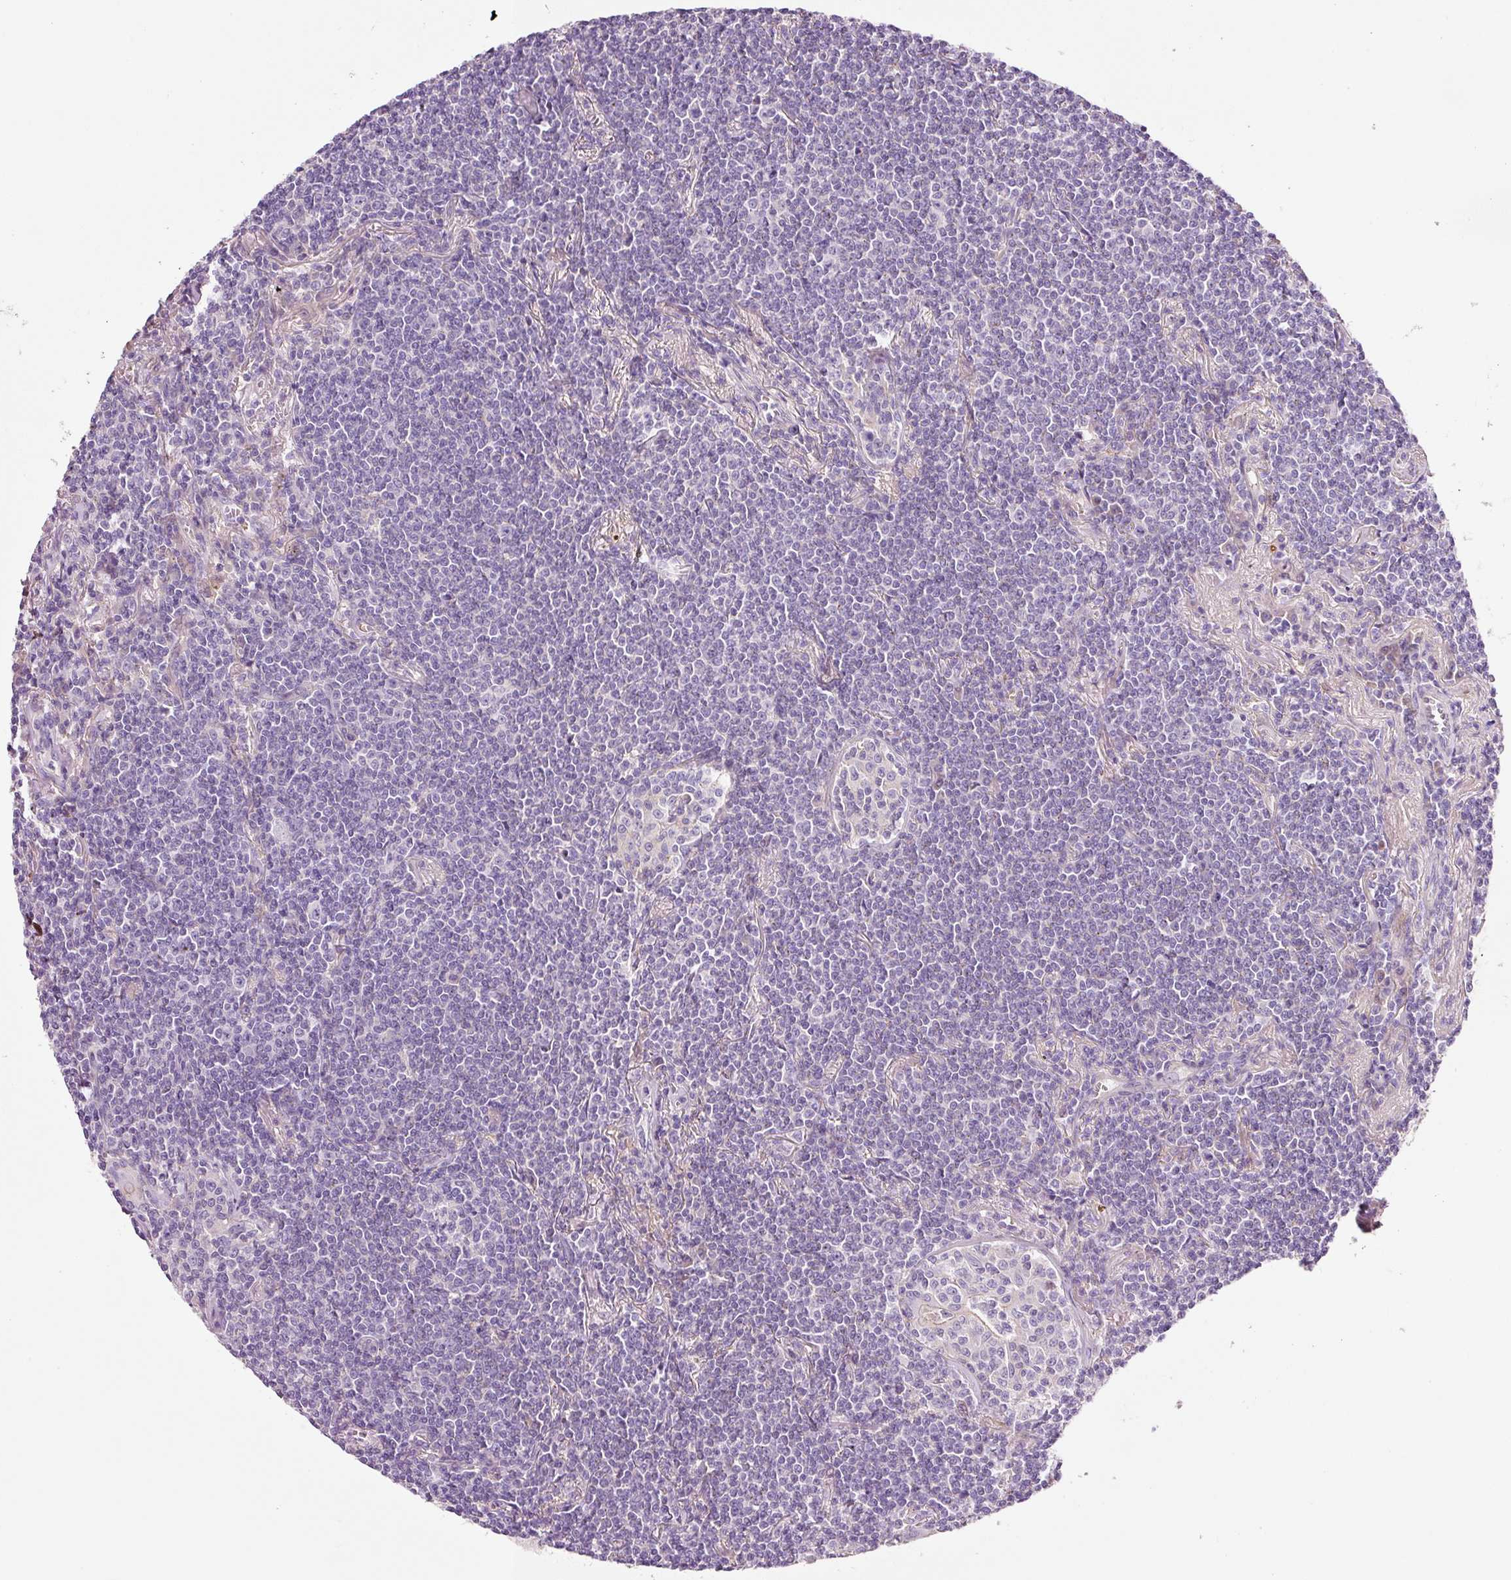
{"staining": {"intensity": "negative", "quantity": "none", "location": "none"}, "tissue": "lymphoma", "cell_type": "Tumor cells", "image_type": "cancer", "snomed": [{"axis": "morphology", "description": "Malignant lymphoma, non-Hodgkin's type, Low grade"}, {"axis": "topography", "description": "Lung"}], "caption": "High power microscopy histopathology image of an immunohistochemistry (IHC) image of malignant lymphoma, non-Hodgkin's type (low-grade), revealing no significant expression in tumor cells.", "gene": "SOS2", "patient": {"sex": "female", "age": 71}}